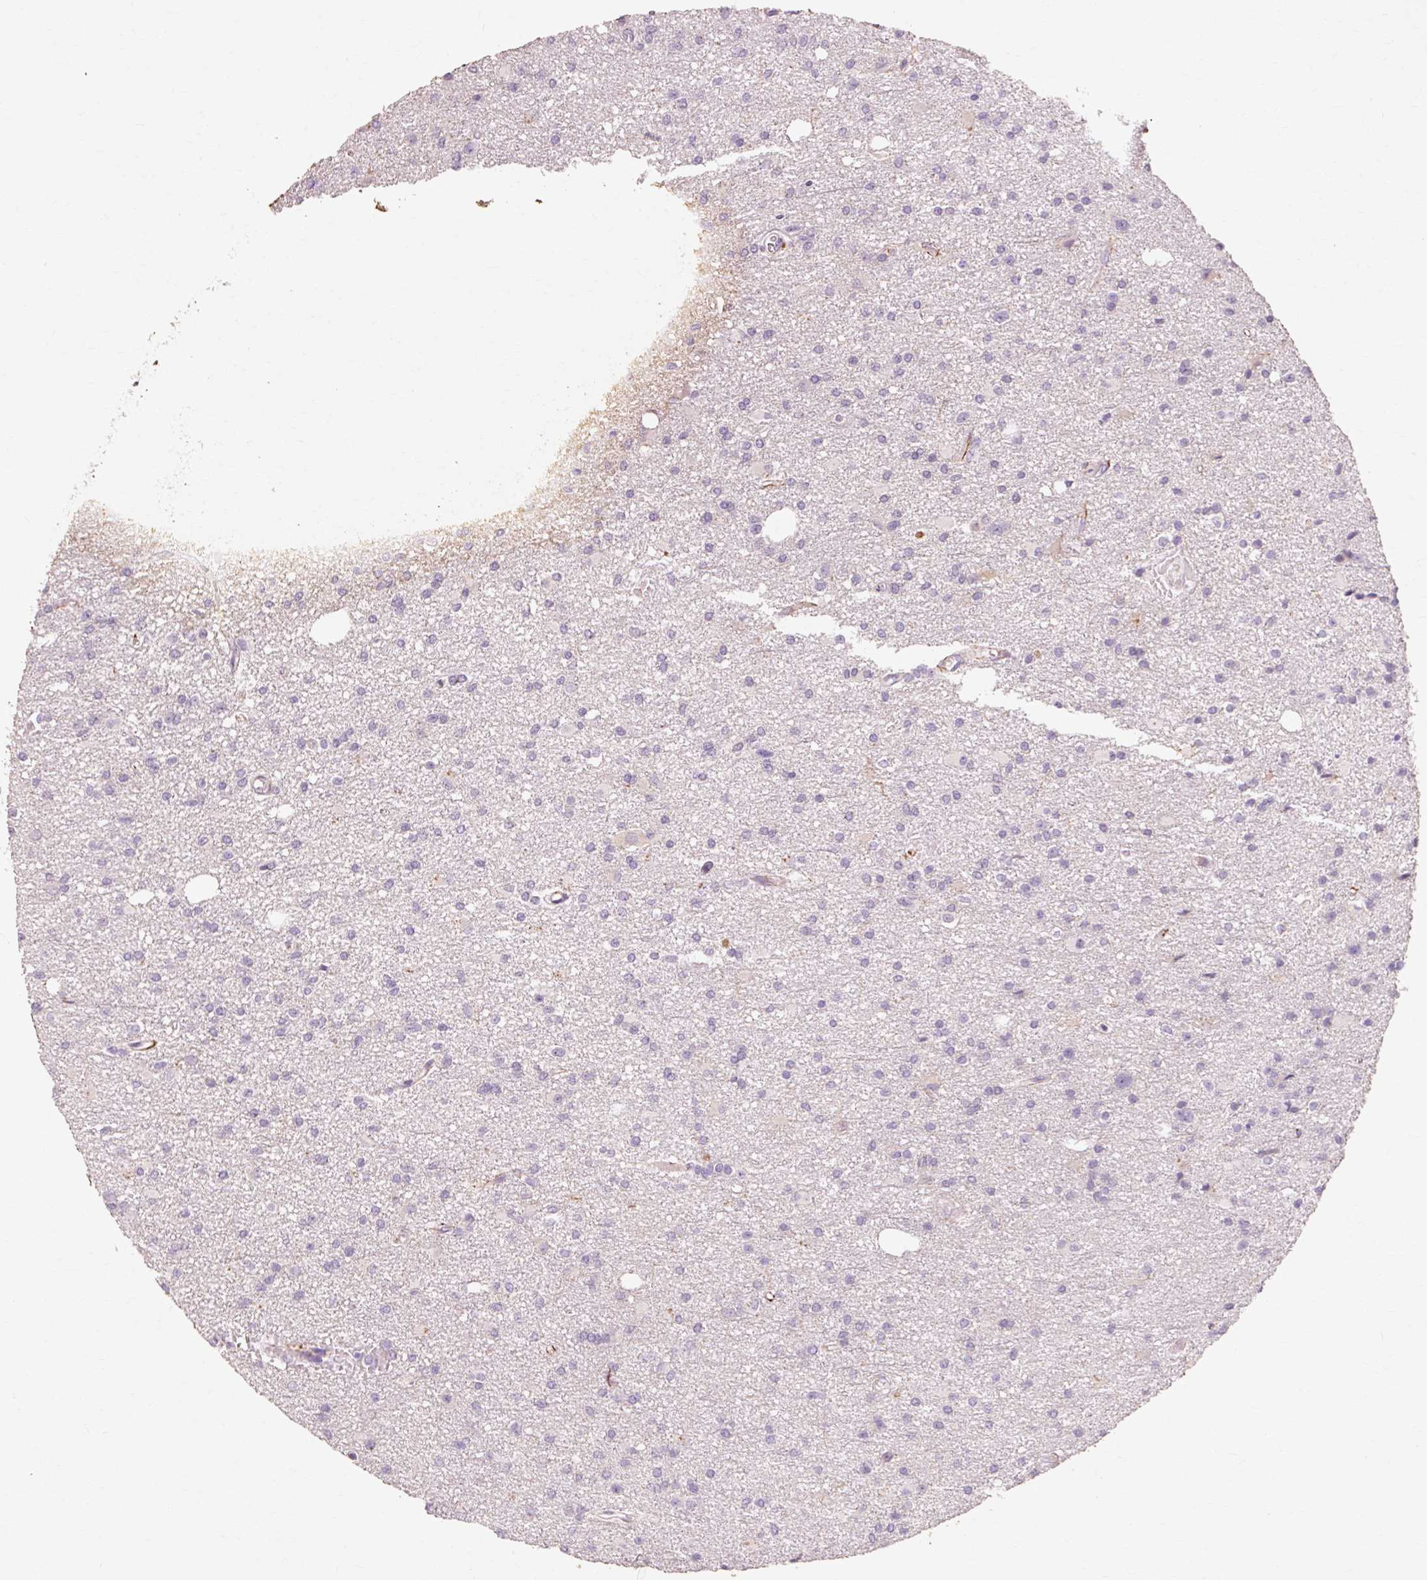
{"staining": {"intensity": "negative", "quantity": "none", "location": "none"}, "tissue": "glioma", "cell_type": "Tumor cells", "image_type": "cancer", "snomed": [{"axis": "morphology", "description": "Glioma, malignant, Low grade"}, {"axis": "topography", "description": "Brain"}], "caption": "Protein analysis of low-grade glioma (malignant) displays no significant positivity in tumor cells. (DAB (3,3'-diaminobenzidine) immunohistochemistry (IHC) visualized using brightfield microscopy, high magnification).", "gene": "TRIM73", "patient": {"sex": "male", "age": 26}}